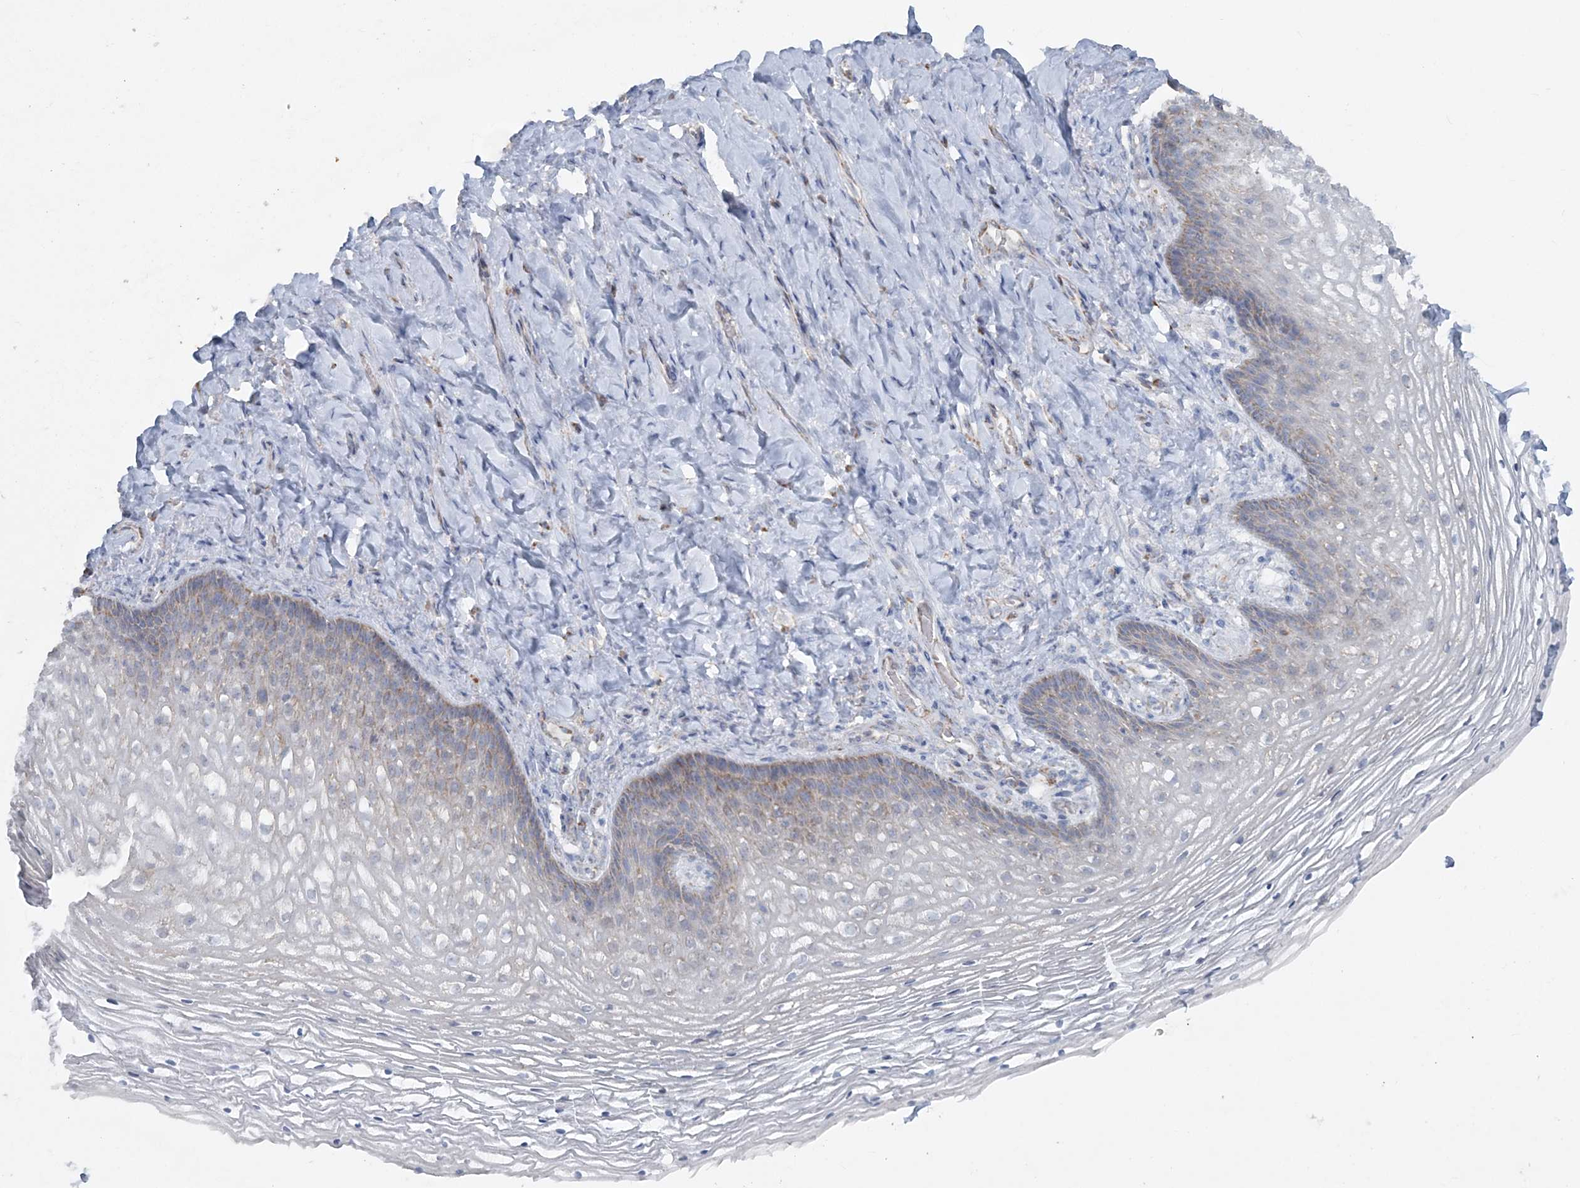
{"staining": {"intensity": "weak", "quantity": "<25%", "location": "cytoplasmic/membranous"}, "tissue": "vagina", "cell_type": "Squamous epithelial cells", "image_type": "normal", "snomed": [{"axis": "morphology", "description": "Normal tissue, NOS"}, {"axis": "topography", "description": "Vagina"}], "caption": "Immunohistochemistry of unremarkable human vagina reveals no positivity in squamous epithelial cells.", "gene": "PCCB", "patient": {"sex": "female", "age": 60}}